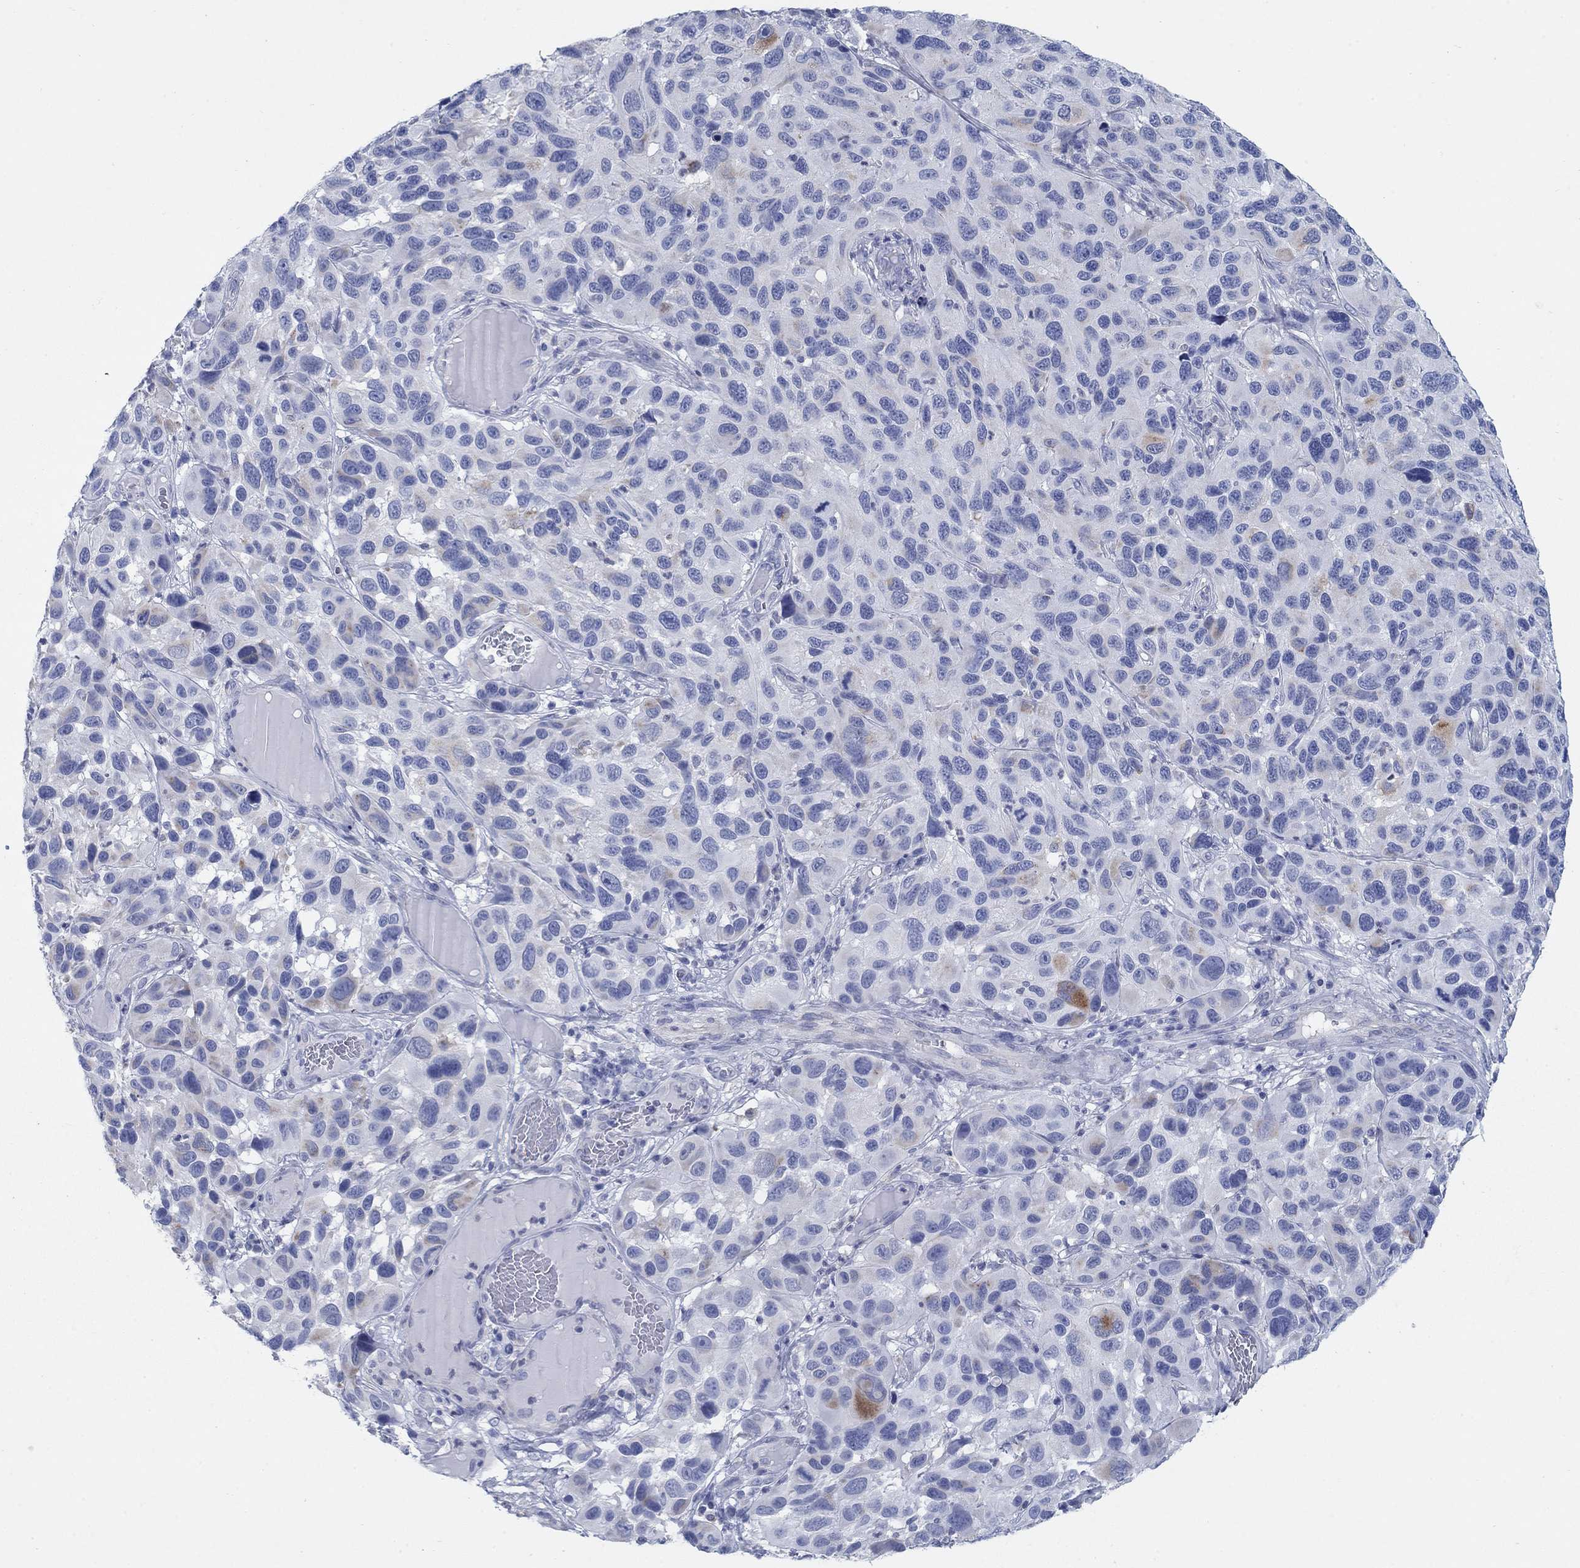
{"staining": {"intensity": "negative", "quantity": "none", "location": "none"}, "tissue": "melanoma", "cell_type": "Tumor cells", "image_type": "cancer", "snomed": [{"axis": "morphology", "description": "Malignant melanoma, NOS"}, {"axis": "topography", "description": "Skin"}], "caption": "IHC photomicrograph of neoplastic tissue: human melanoma stained with DAB (3,3'-diaminobenzidine) demonstrates no significant protein positivity in tumor cells.", "gene": "SCCPDH", "patient": {"sex": "male", "age": 53}}